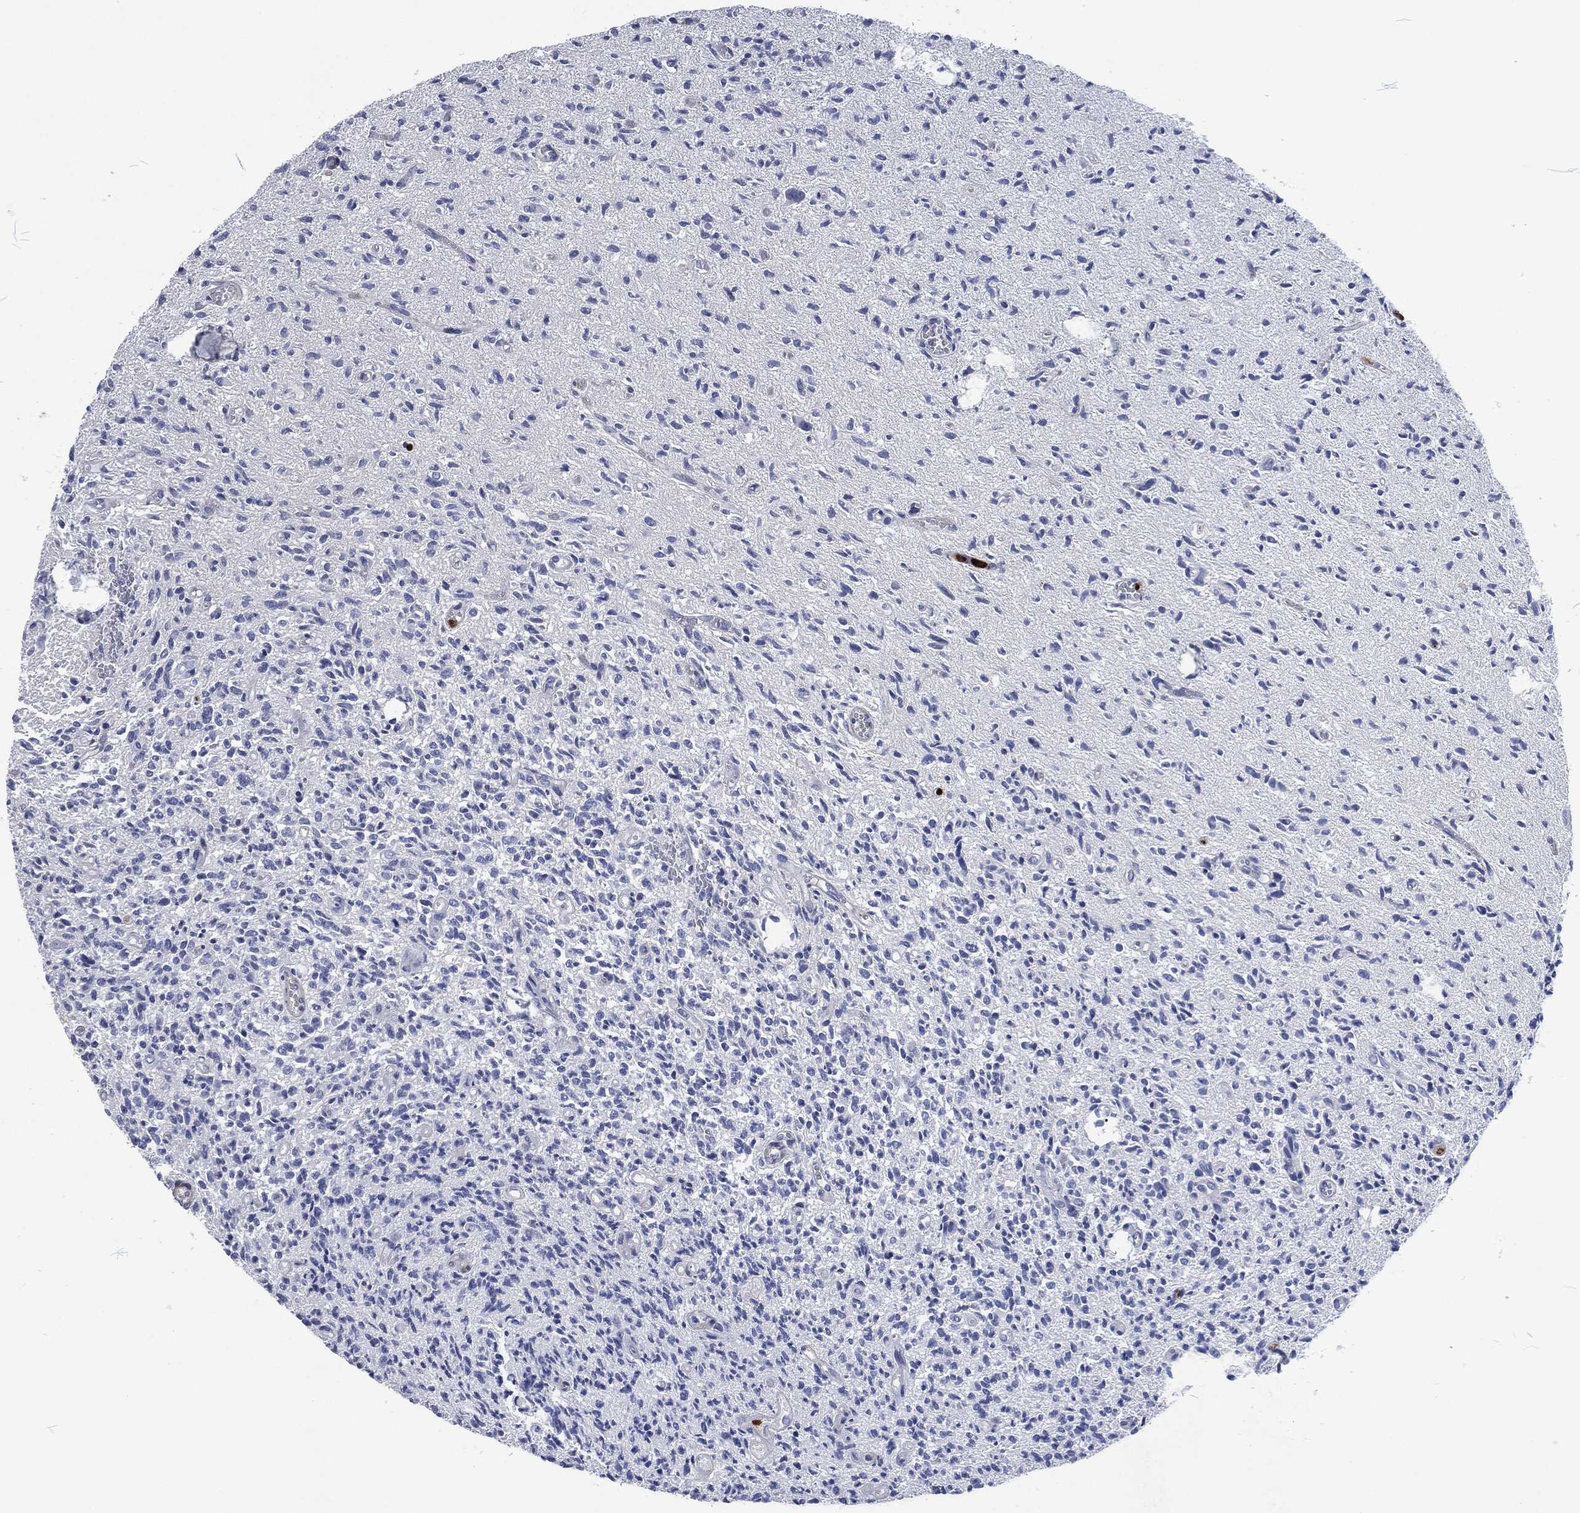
{"staining": {"intensity": "negative", "quantity": "none", "location": "none"}, "tissue": "glioma", "cell_type": "Tumor cells", "image_type": "cancer", "snomed": [{"axis": "morphology", "description": "Glioma, malignant, High grade"}, {"axis": "topography", "description": "Brain"}], "caption": "This is an IHC image of human glioma. There is no expression in tumor cells.", "gene": "MPO", "patient": {"sex": "male", "age": 64}}